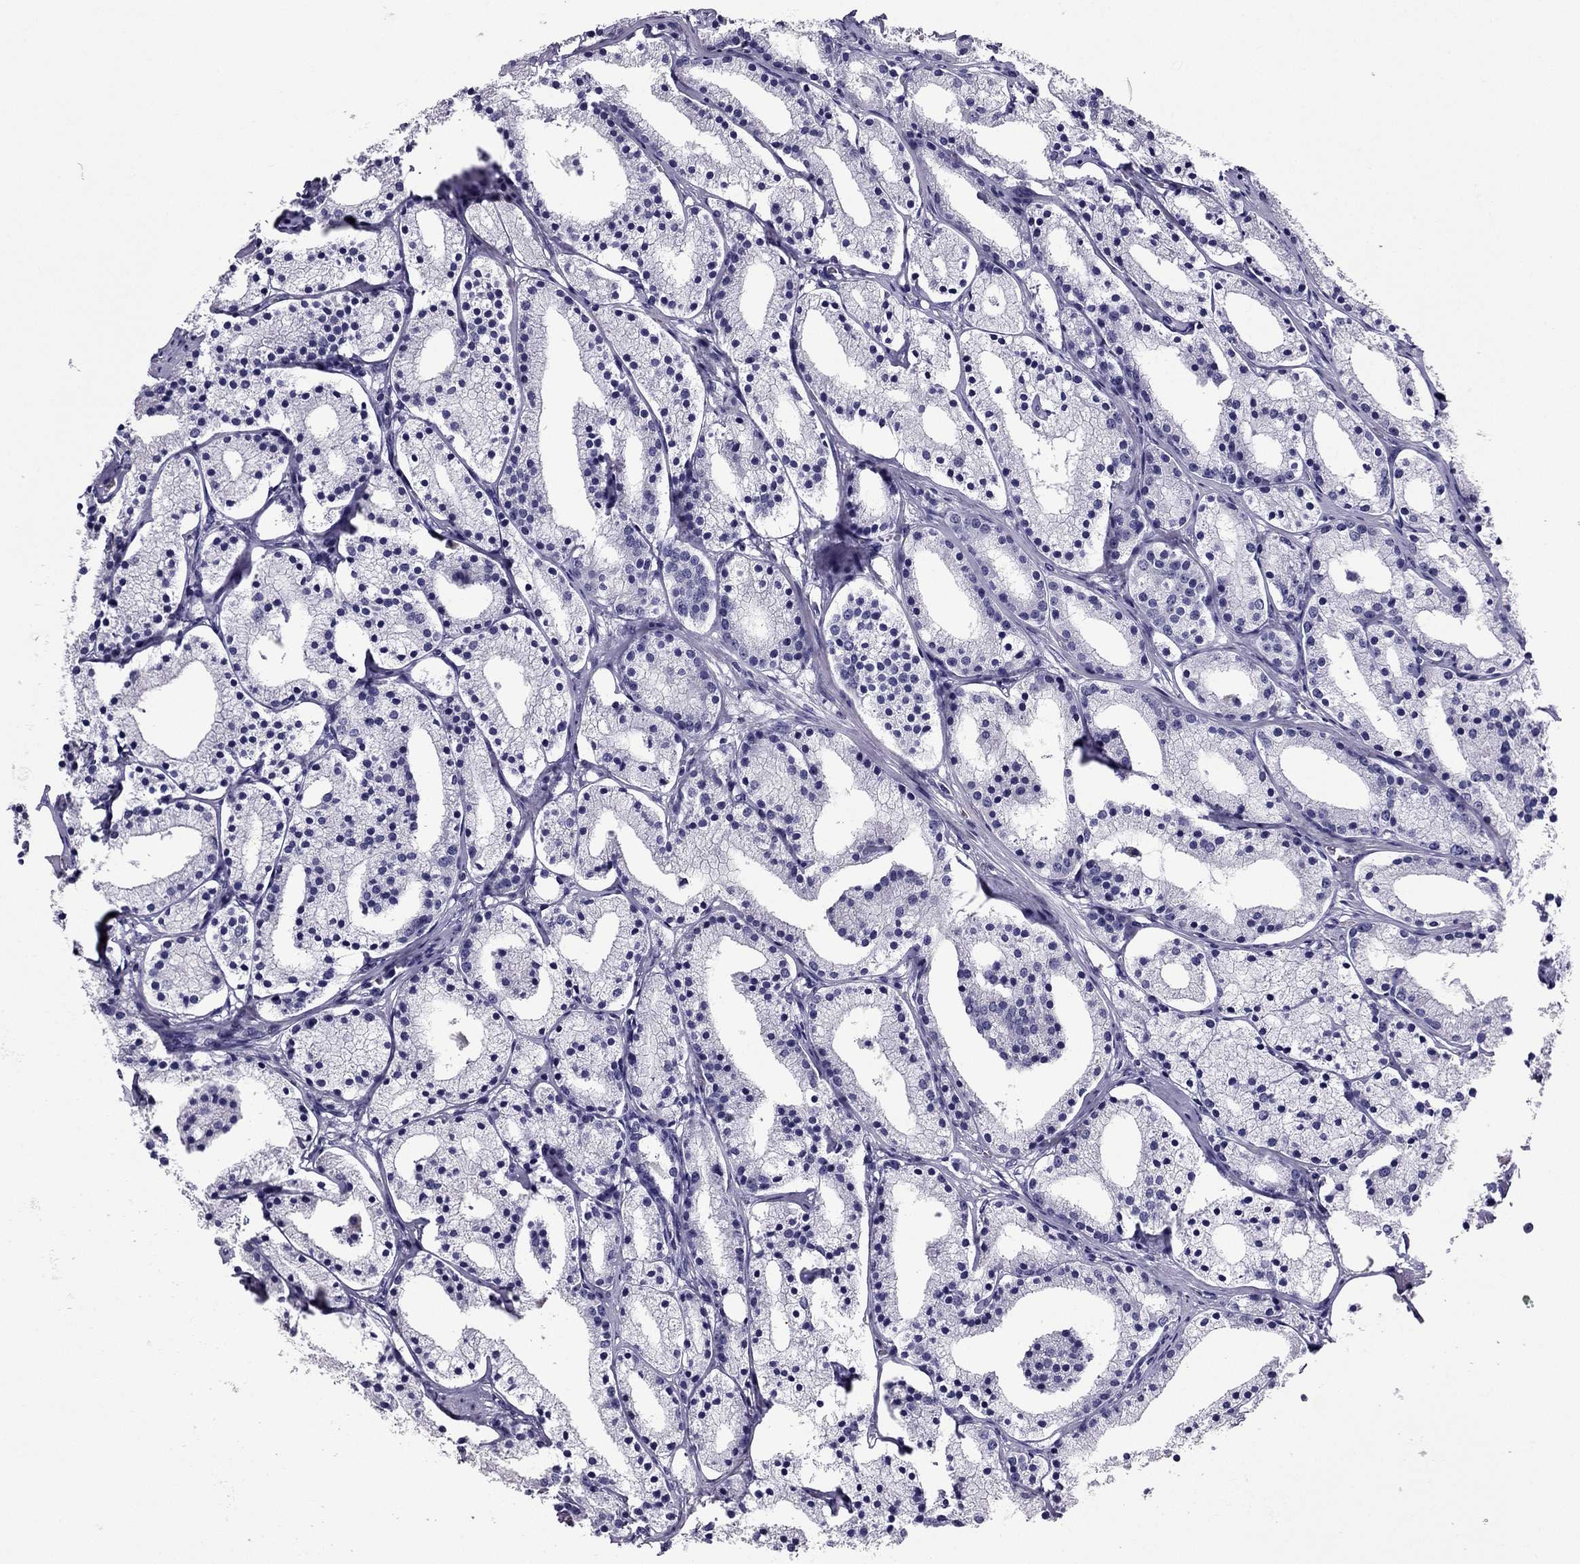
{"staining": {"intensity": "negative", "quantity": "none", "location": "none"}, "tissue": "prostate cancer", "cell_type": "Tumor cells", "image_type": "cancer", "snomed": [{"axis": "morphology", "description": "Adenocarcinoma, NOS"}, {"axis": "topography", "description": "Prostate"}], "caption": "Micrograph shows no protein expression in tumor cells of prostate adenocarcinoma tissue.", "gene": "PDE6A", "patient": {"sex": "male", "age": 69}}